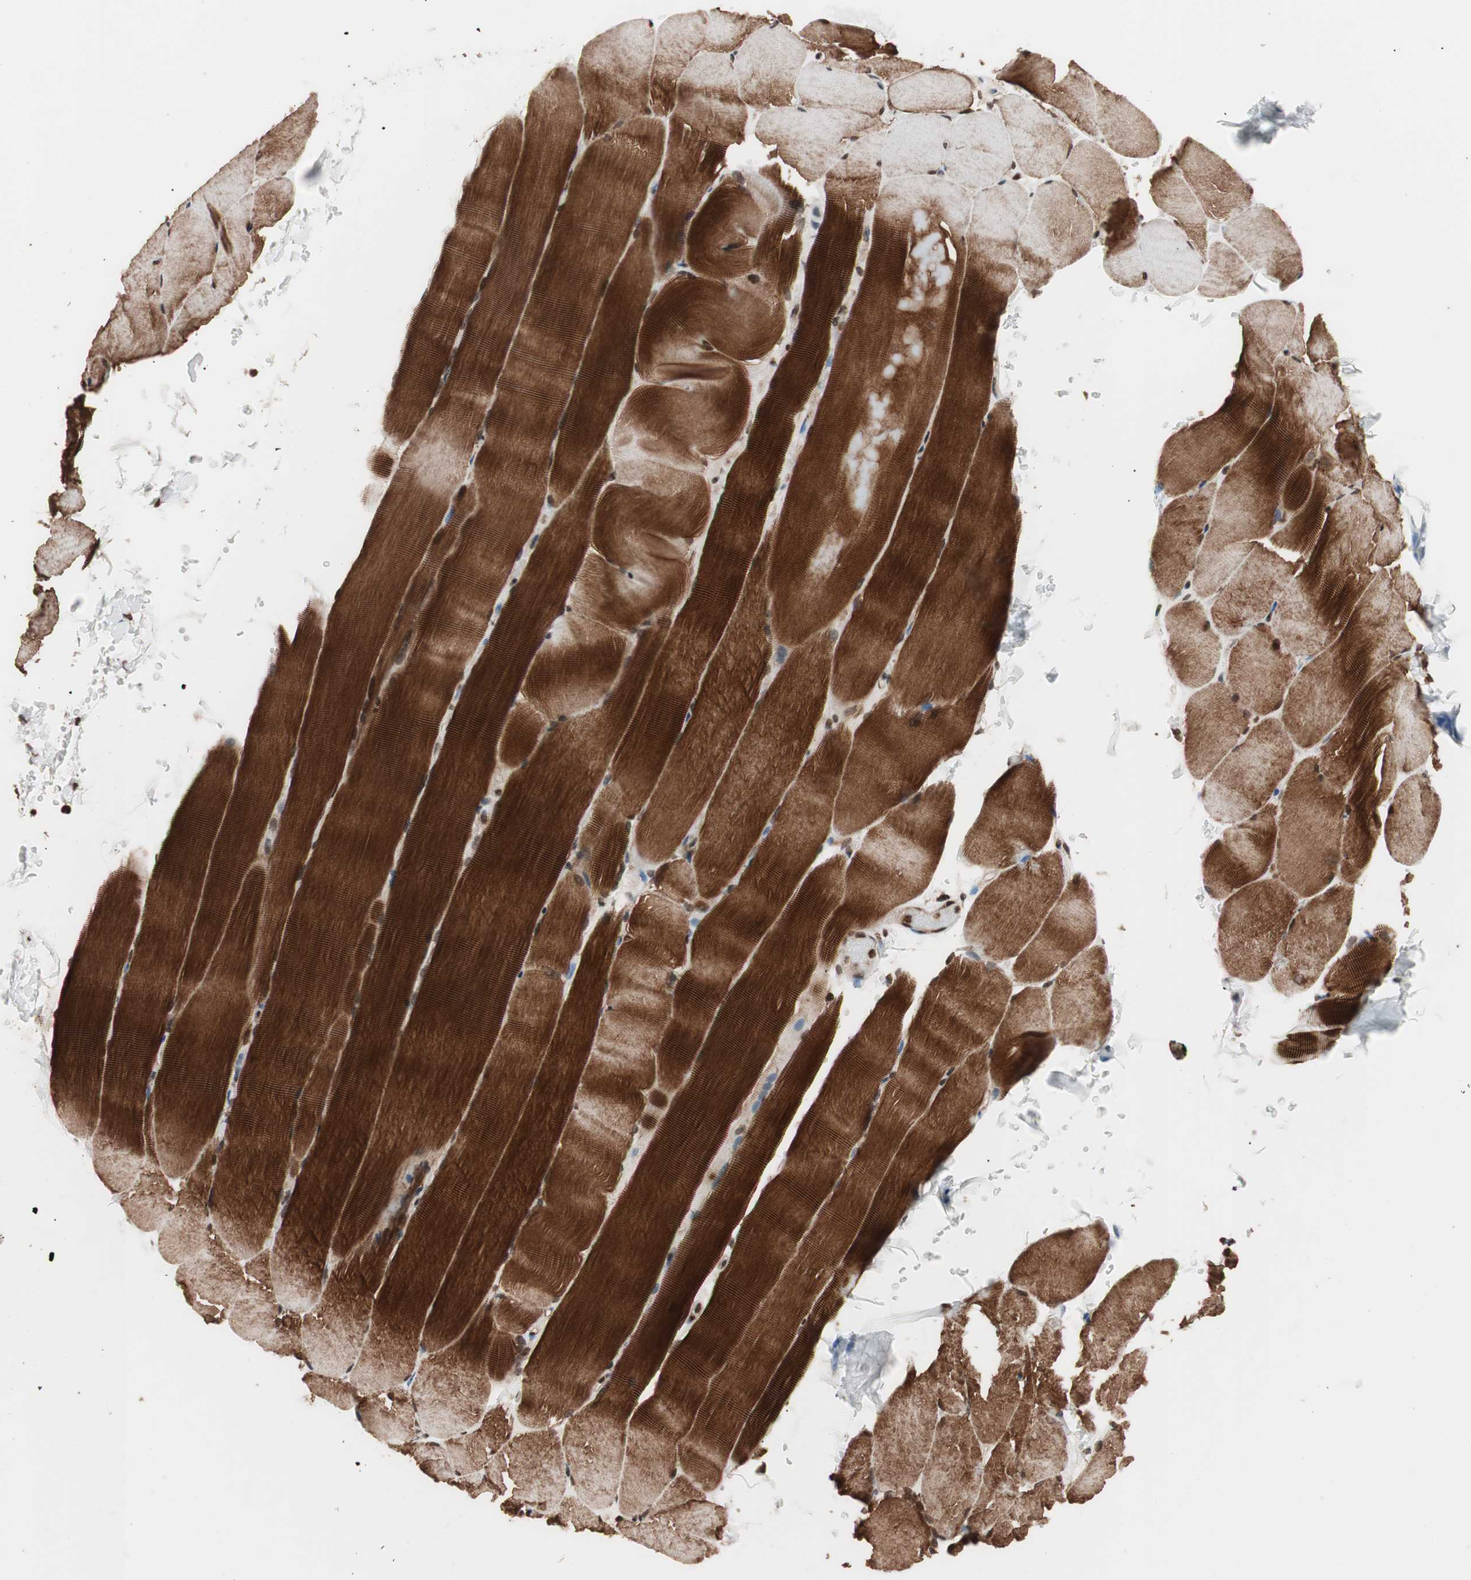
{"staining": {"intensity": "strong", "quantity": ">75%", "location": "cytoplasmic/membranous"}, "tissue": "skeletal muscle", "cell_type": "Myocytes", "image_type": "normal", "snomed": [{"axis": "morphology", "description": "Normal tissue, NOS"}, {"axis": "topography", "description": "Skeletal muscle"}, {"axis": "topography", "description": "Parathyroid gland"}], "caption": "Human skeletal muscle stained with a brown dye displays strong cytoplasmic/membranous positive staining in about >75% of myocytes.", "gene": "ZFC3H1", "patient": {"sex": "female", "age": 37}}